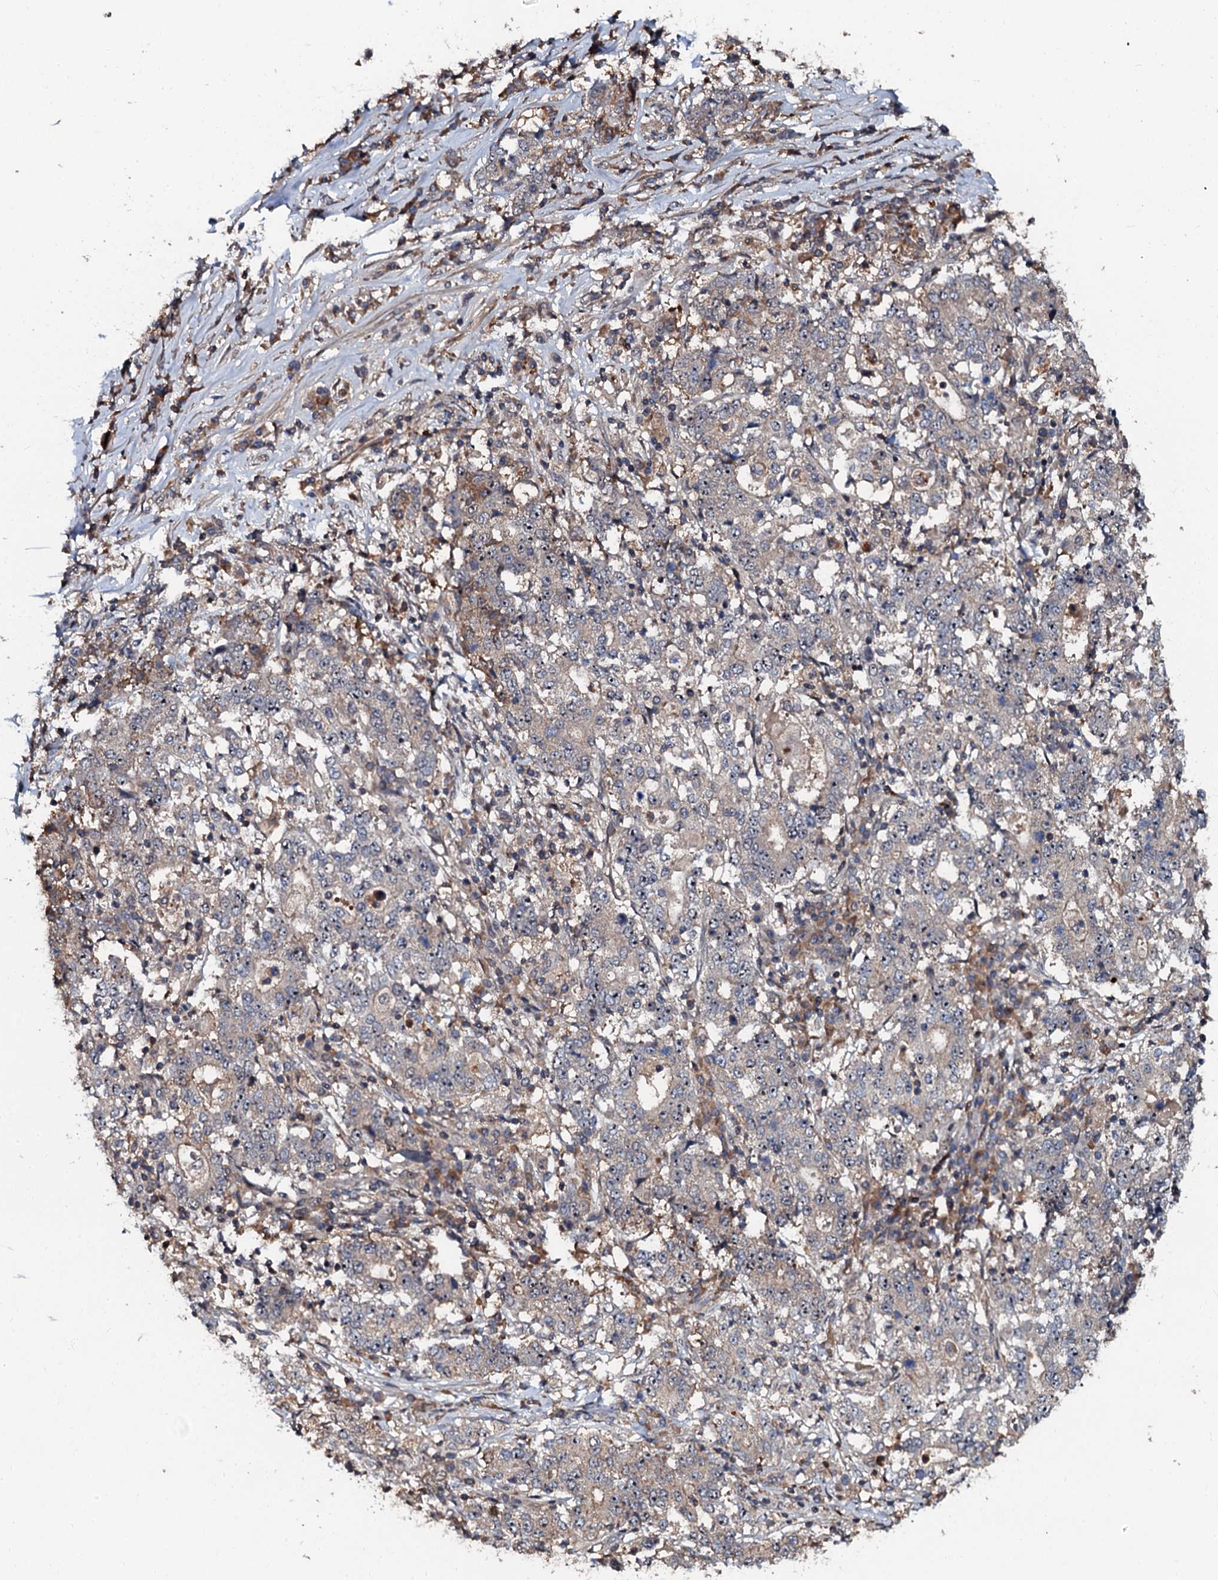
{"staining": {"intensity": "weak", "quantity": "<25%", "location": "cytoplasmic/membranous"}, "tissue": "stomach cancer", "cell_type": "Tumor cells", "image_type": "cancer", "snomed": [{"axis": "morphology", "description": "Adenocarcinoma, NOS"}, {"axis": "topography", "description": "Stomach"}], "caption": "The micrograph exhibits no staining of tumor cells in stomach cancer (adenocarcinoma). (DAB (3,3'-diaminobenzidine) immunohistochemistry, high magnification).", "gene": "N4BP1", "patient": {"sex": "male", "age": 59}}